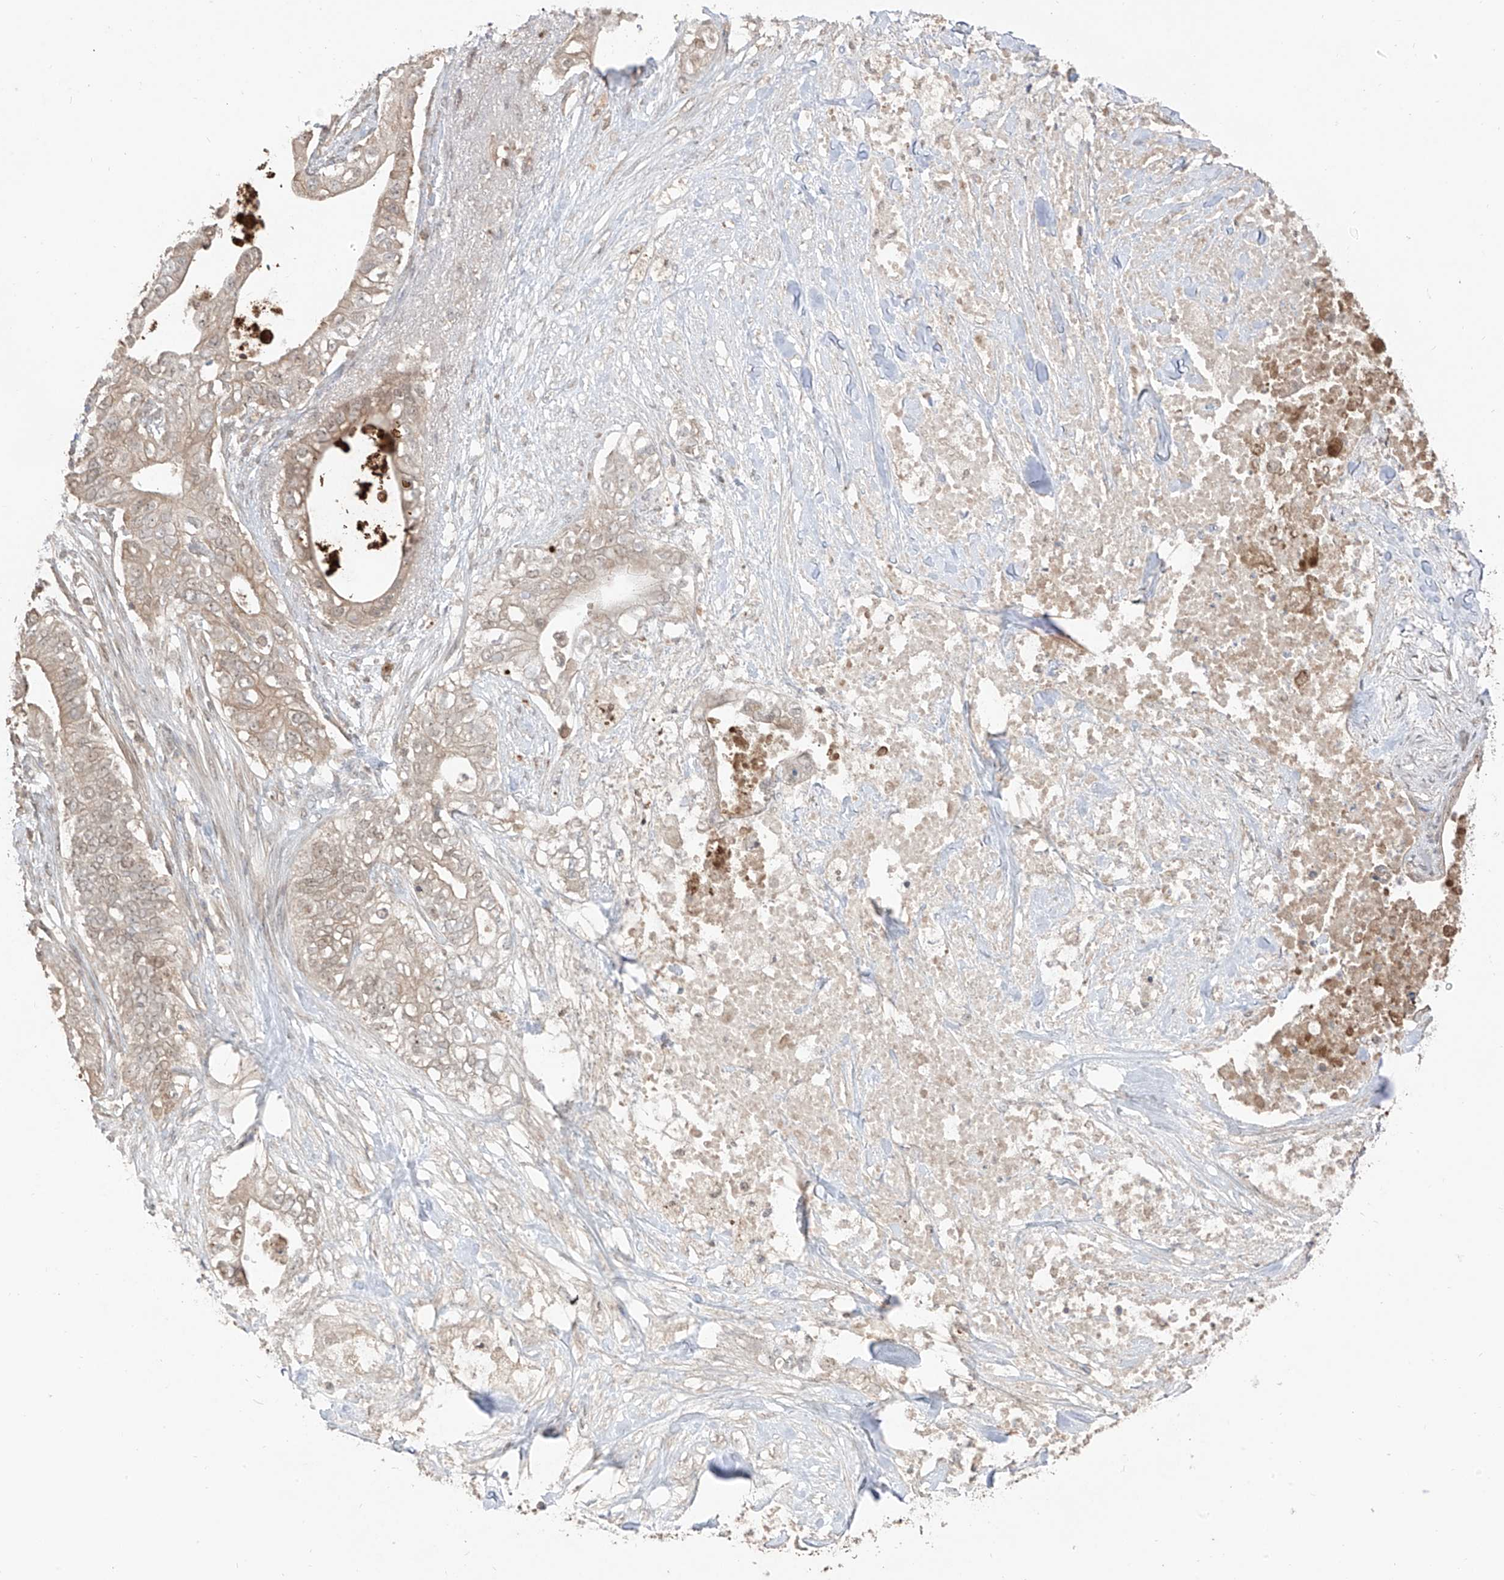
{"staining": {"intensity": "weak", "quantity": "25%-75%", "location": "cytoplasmic/membranous"}, "tissue": "pancreatic cancer", "cell_type": "Tumor cells", "image_type": "cancer", "snomed": [{"axis": "morphology", "description": "Adenocarcinoma, NOS"}, {"axis": "topography", "description": "Pancreas"}], "caption": "Protein expression analysis of human pancreatic cancer reveals weak cytoplasmic/membranous positivity in about 25%-75% of tumor cells.", "gene": "COLGALT2", "patient": {"sex": "female", "age": 78}}